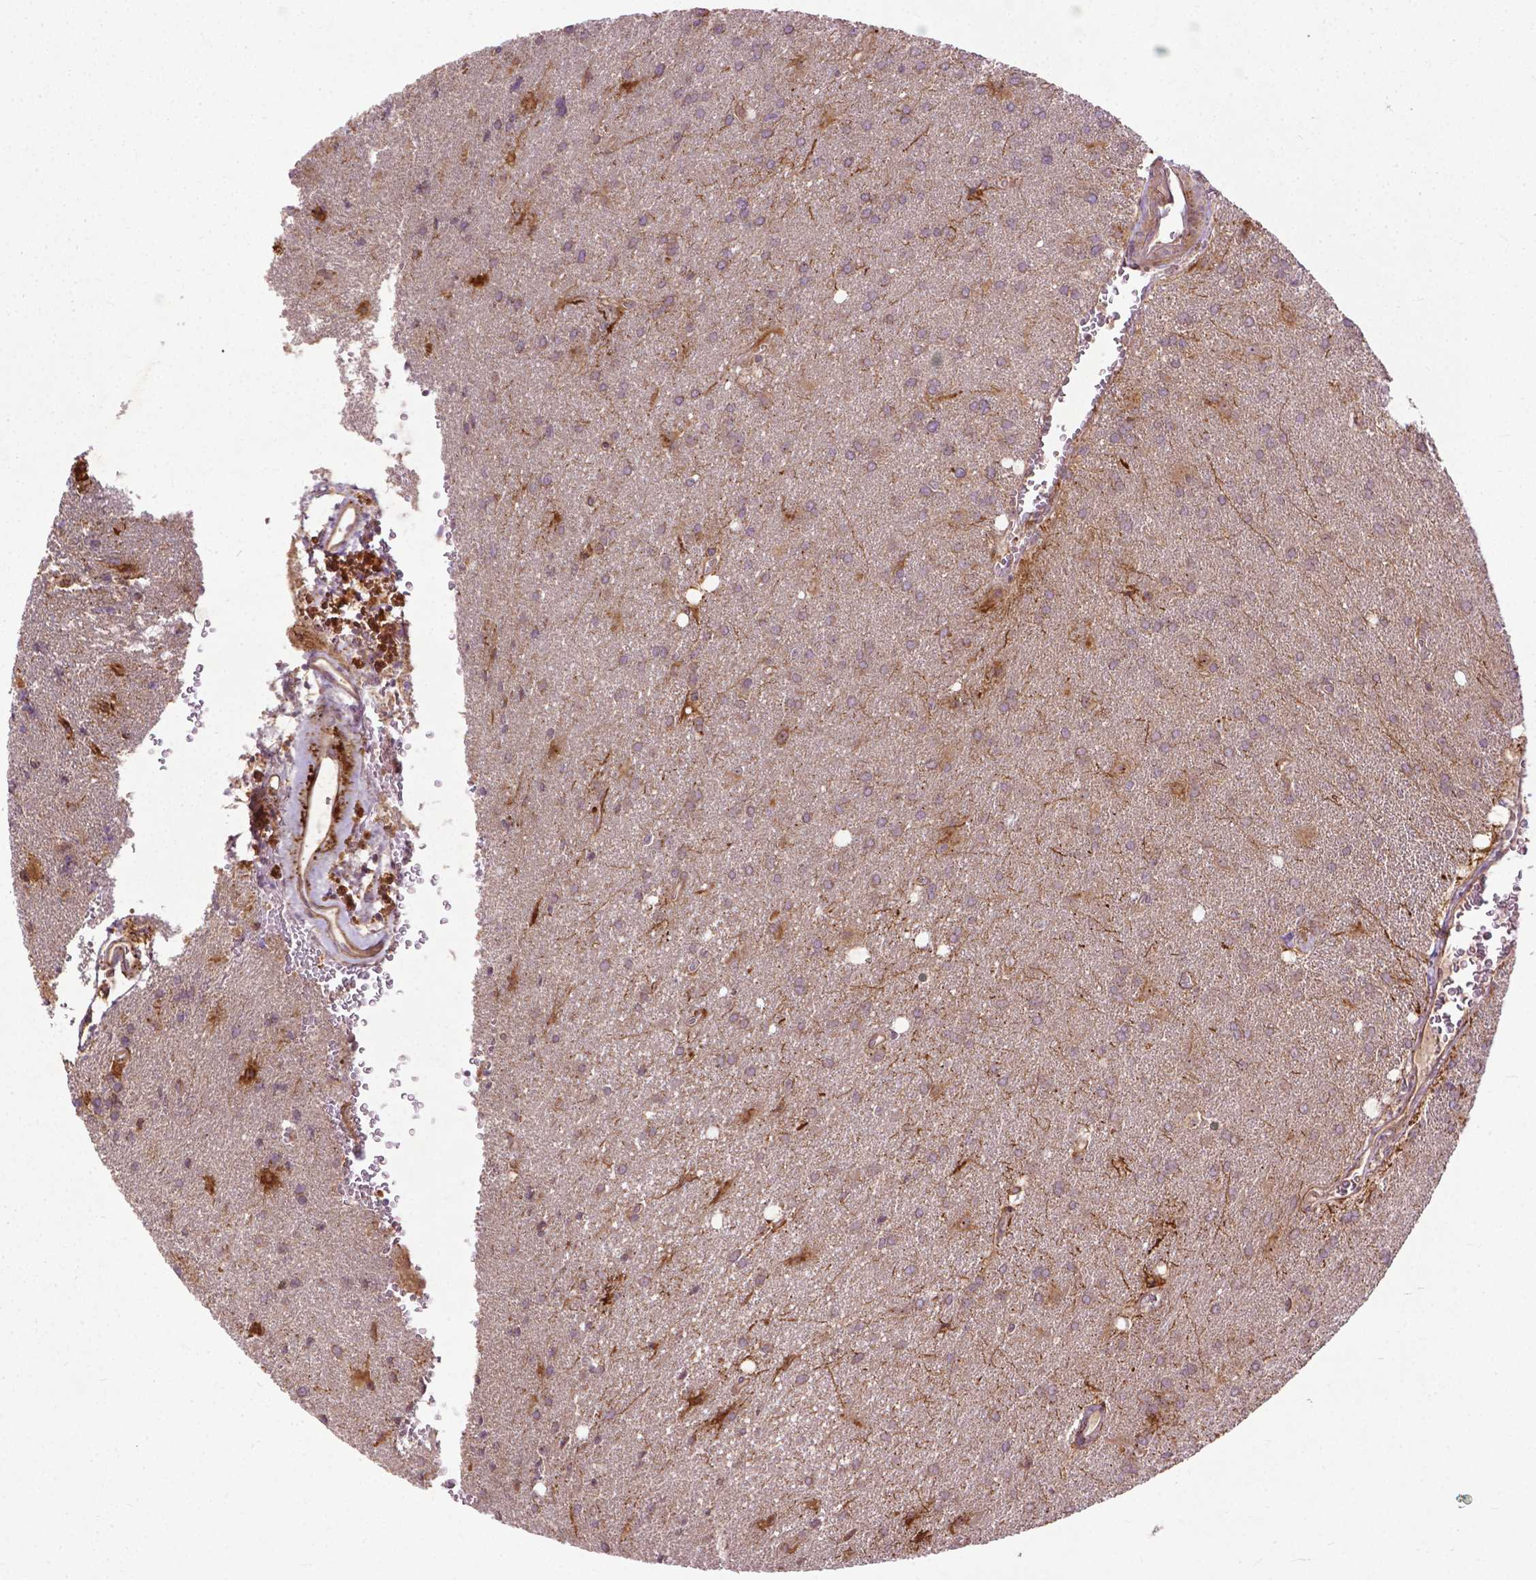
{"staining": {"intensity": "weak", "quantity": "<25%", "location": "cytoplasmic/membranous"}, "tissue": "glioma", "cell_type": "Tumor cells", "image_type": "cancer", "snomed": [{"axis": "morphology", "description": "Glioma, malignant, Low grade"}, {"axis": "topography", "description": "Brain"}], "caption": "There is no significant expression in tumor cells of malignant glioma (low-grade).", "gene": "PARP3", "patient": {"sex": "male", "age": 58}}